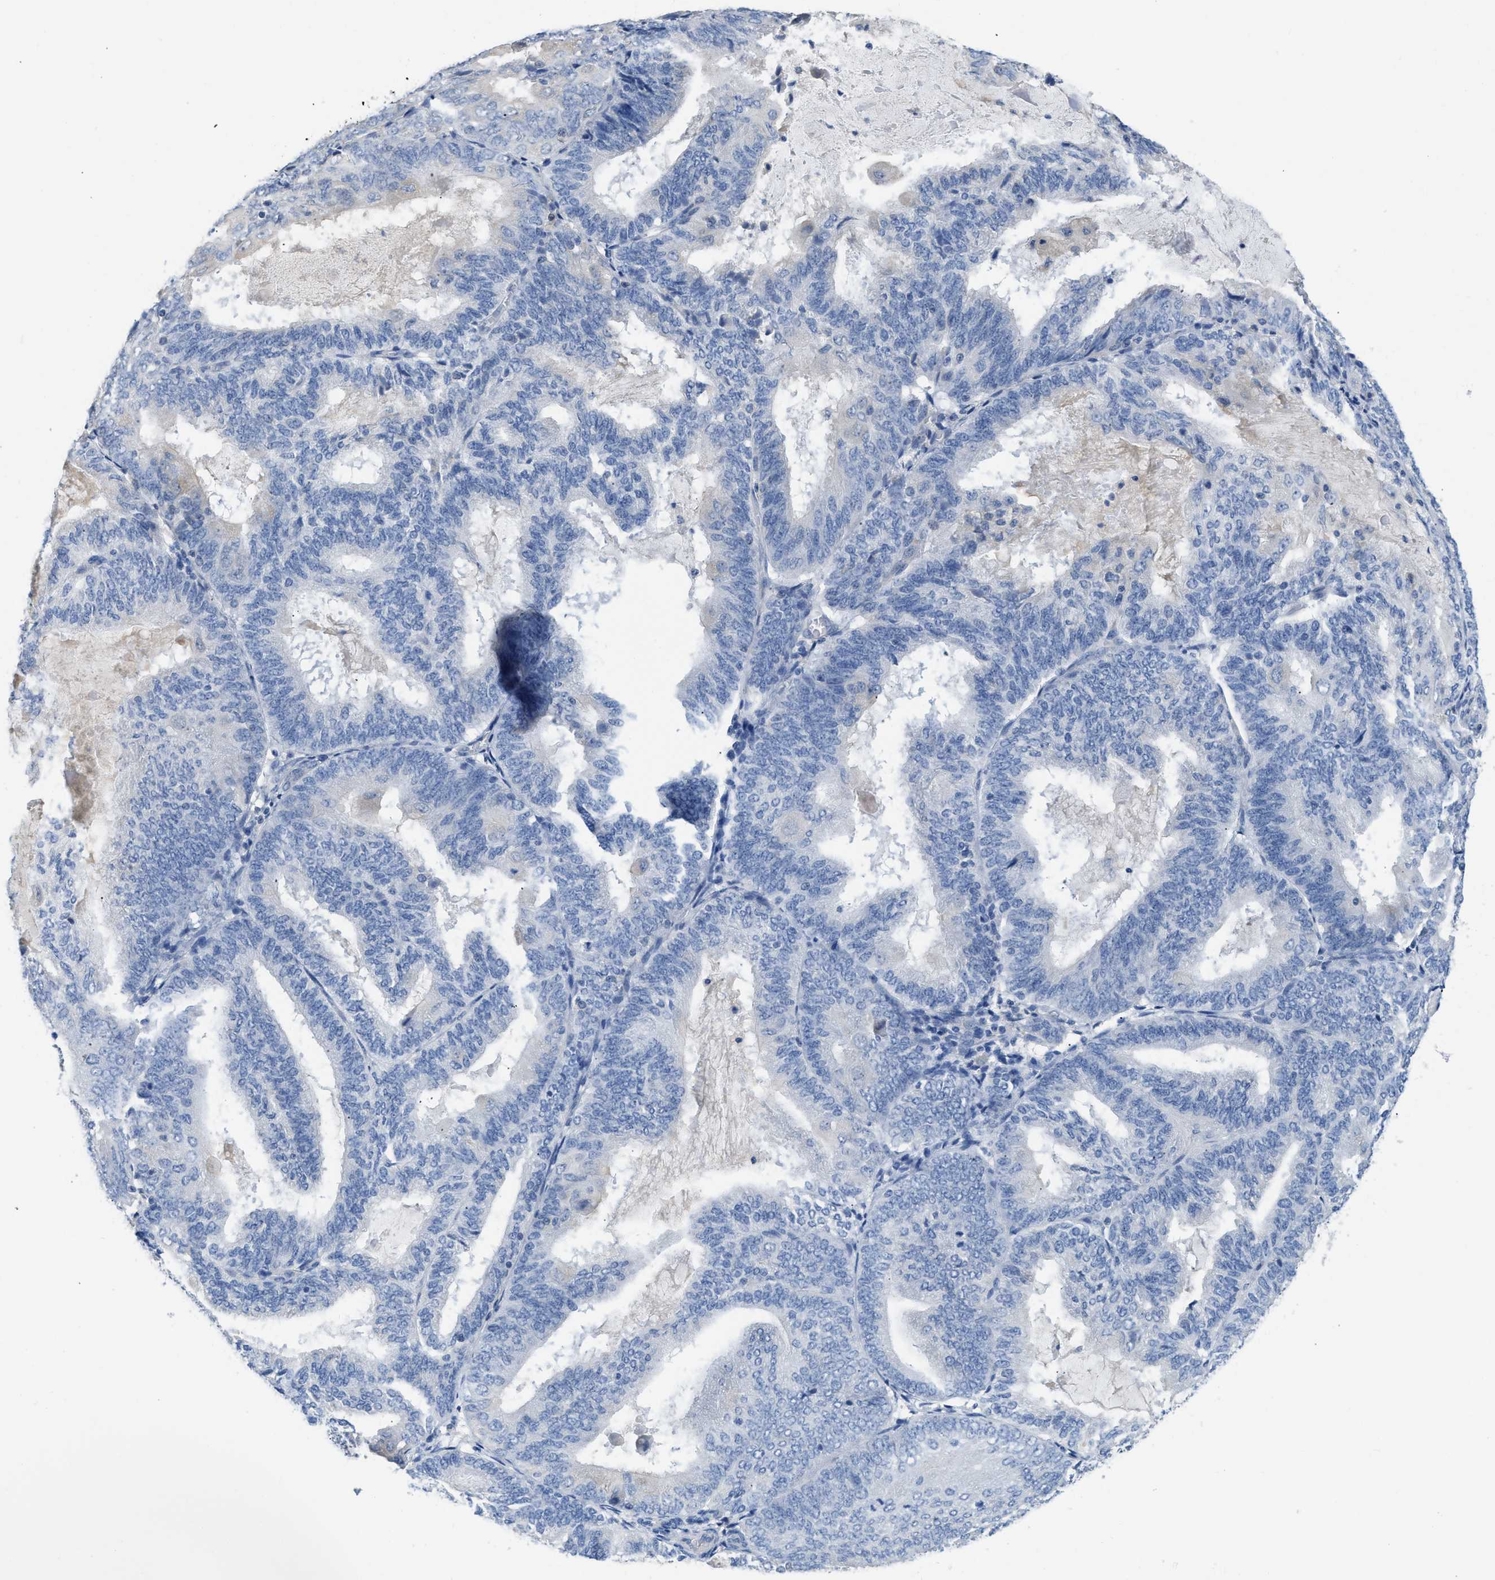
{"staining": {"intensity": "negative", "quantity": "none", "location": "none"}, "tissue": "endometrial cancer", "cell_type": "Tumor cells", "image_type": "cancer", "snomed": [{"axis": "morphology", "description": "Adenocarcinoma, NOS"}, {"axis": "topography", "description": "Endometrium"}], "caption": "Protein analysis of endometrial adenocarcinoma shows no significant staining in tumor cells.", "gene": "C1S", "patient": {"sex": "female", "age": 81}}